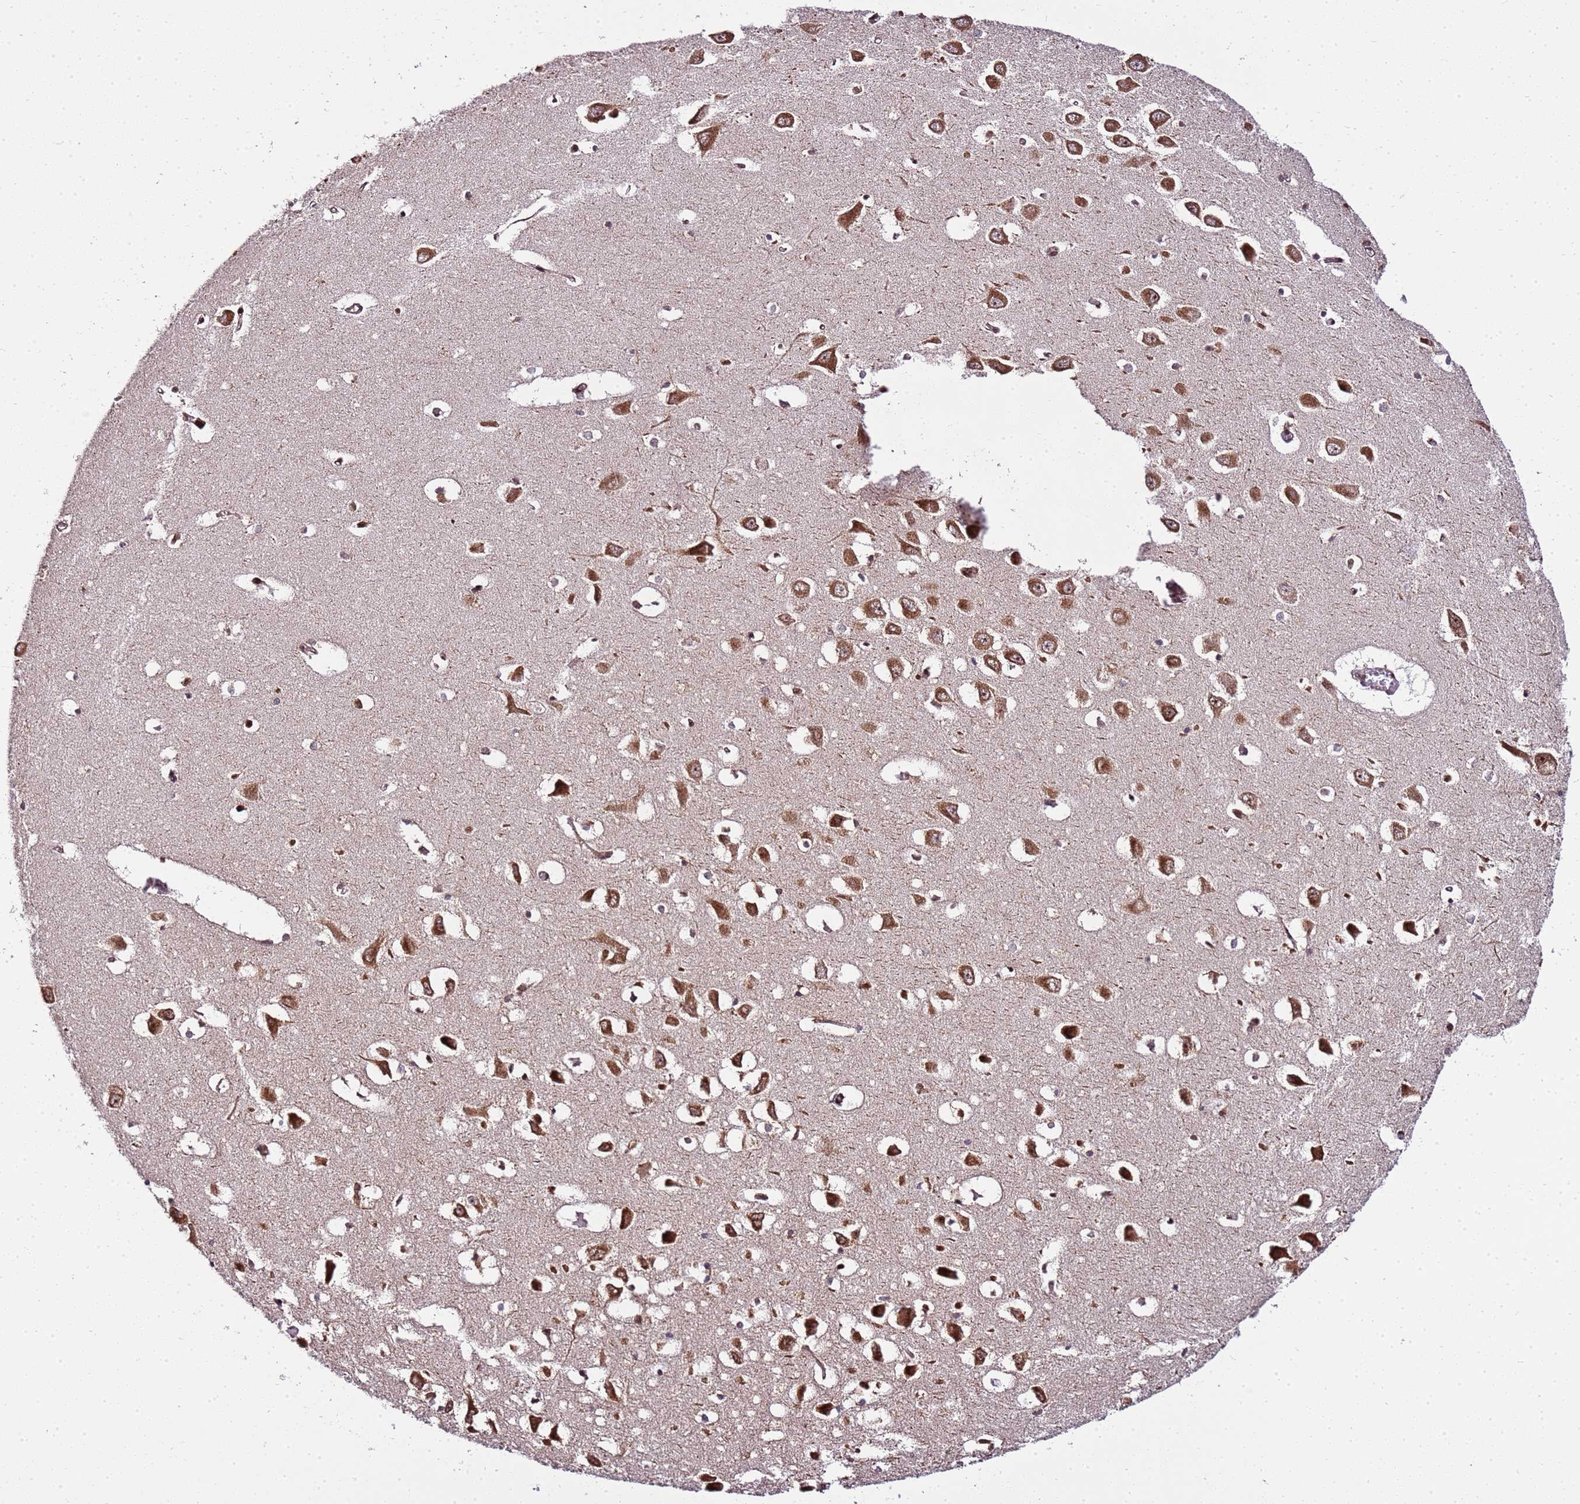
{"staining": {"intensity": "moderate", "quantity": ">75%", "location": "nuclear"}, "tissue": "hippocampus", "cell_type": "Glial cells", "image_type": "normal", "snomed": [{"axis": "morphology", "description": "Normal tissue, NOS"}, {"axis": "topography", "description": "Hippocampus"}], "caption": "Immunohistochemistry staining of benign hippocampus, which reveals medium levels of moderate nuclear positivity in approximately >75% of glial cells indicating moderate nuclear protein positivity. The staining was performed using DAB (brown) for protein detection and nuclei were counterstained in hematoxylin (blue).", "gene": "PEX14", "patient": {"sex": "male", "age": 70}}